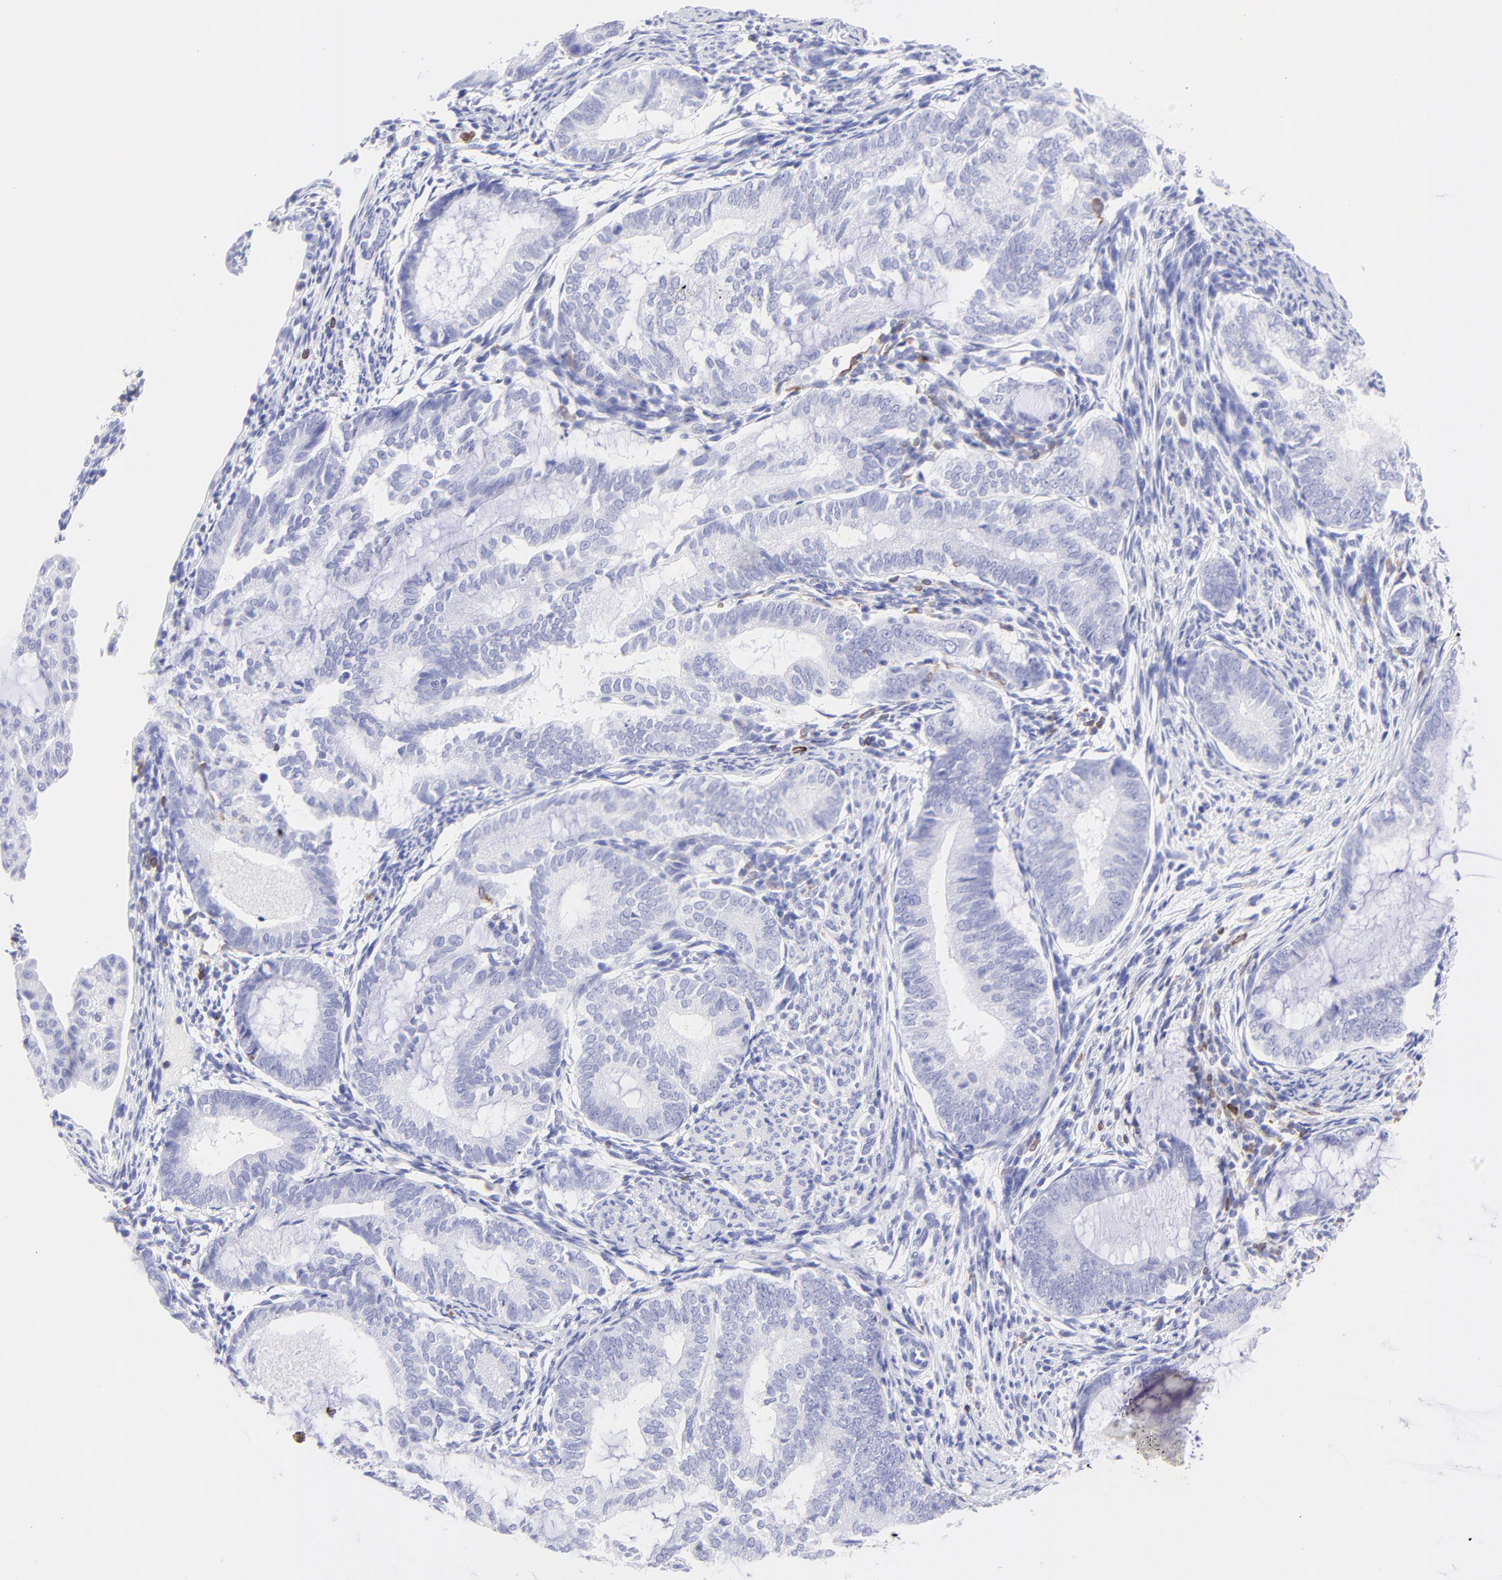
{"staining": {"intensity": "negative", "quantity": "none", "location": "none"}, "tissue": "endometrial cancer", "cell_type": "Tumor cells", "image_type": "cancer", "snomed": [{"axis": "morphology", "description": "Adenocarcinoma, NOS"}, {"axis": "topography", "description": "Endometrium"}], "caption": "Tumor cells show no significant protein expression in adenocarcinoma (endometrial).", "gene": "IRAG2", "patient": {"sex": "female", "age": 63}}